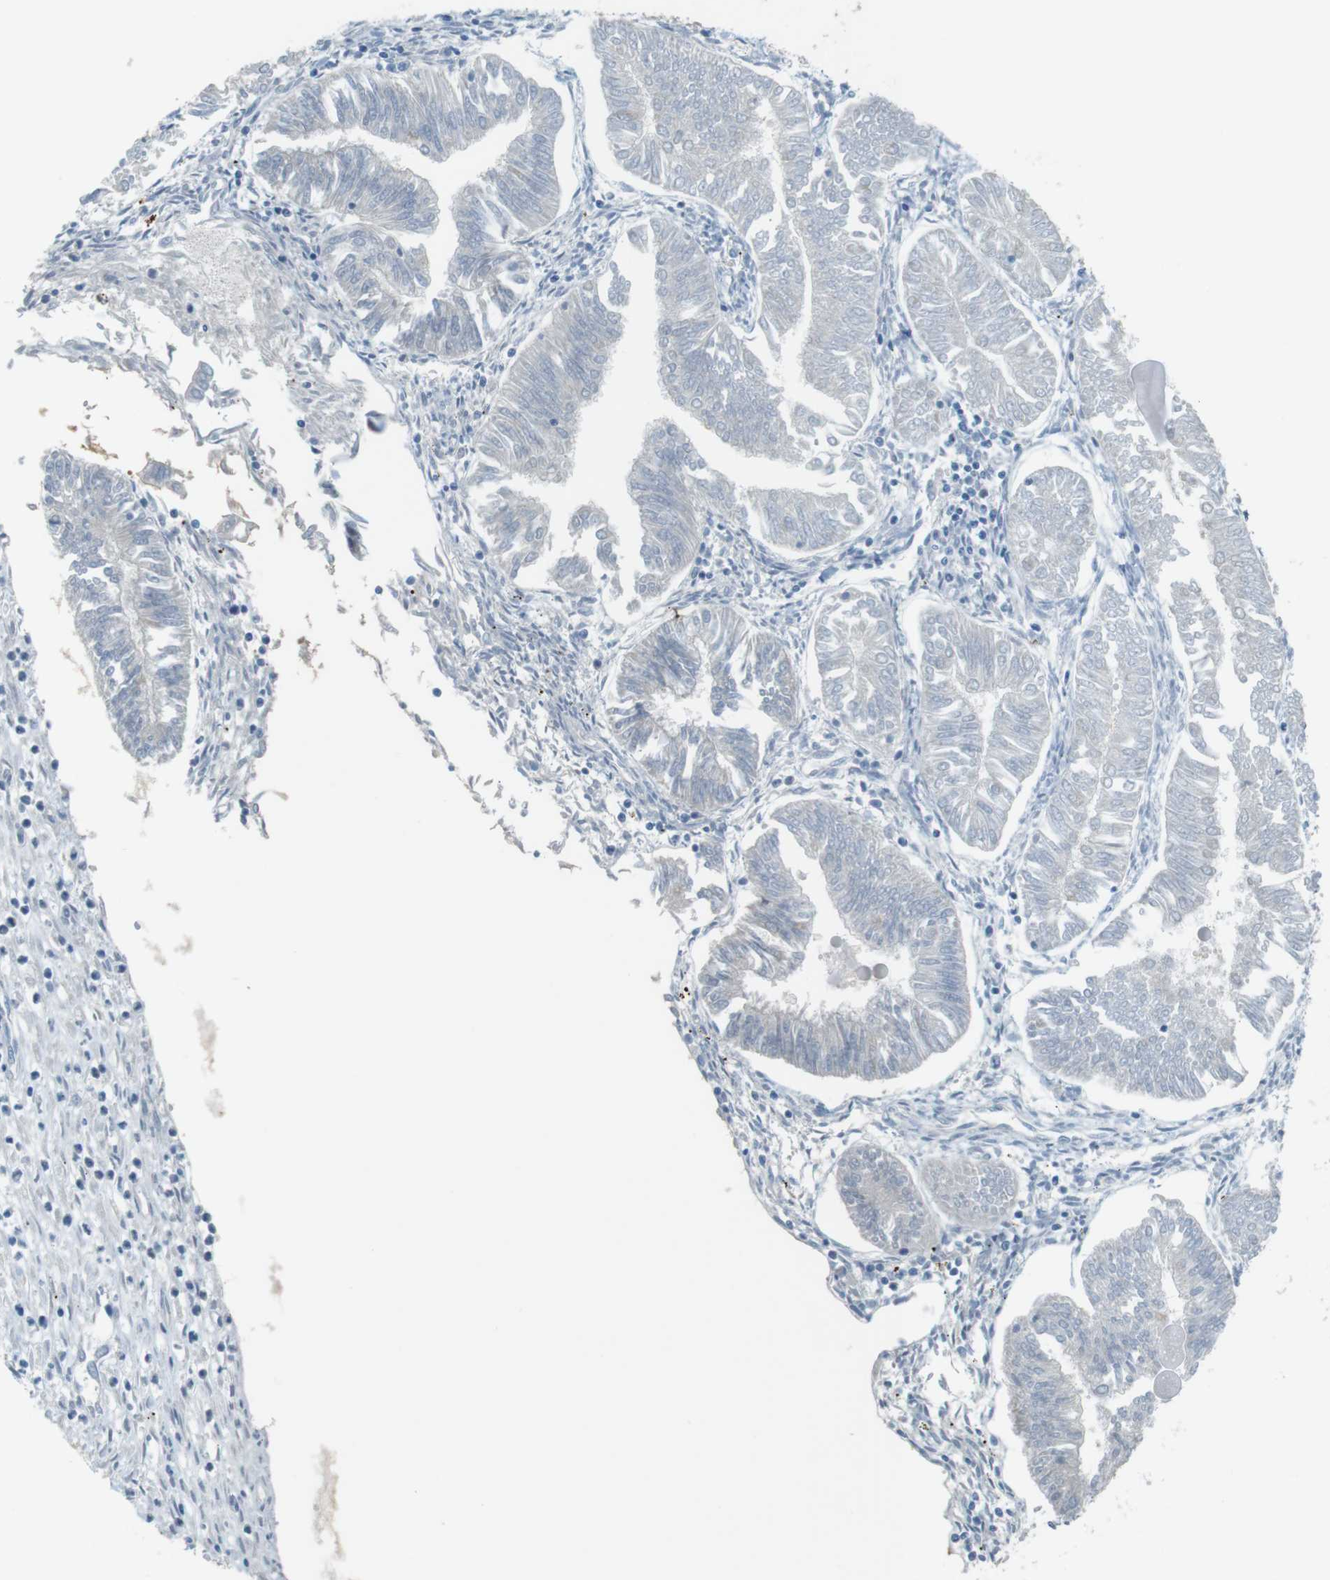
{"staining": {"intensity": "negative", "quantity": "none", "location": "none"}, "tissue": "endometrial cancer", "cell_type": "Tumor cells", "image_type": "cancer", "snomed": [{"axis": "morphology", "description": "Adenocarcinoma, NOS"}, {"axis": "topography", "description": "Endometrium"}], "caption": "A photomicrograph of endometrial cancer (adenocarcinoma) stained for a protein demonstrates no brown staining in tumor cells.", "gene": "TMEM41B", "patient": {"sex": "female", "age": 53}}